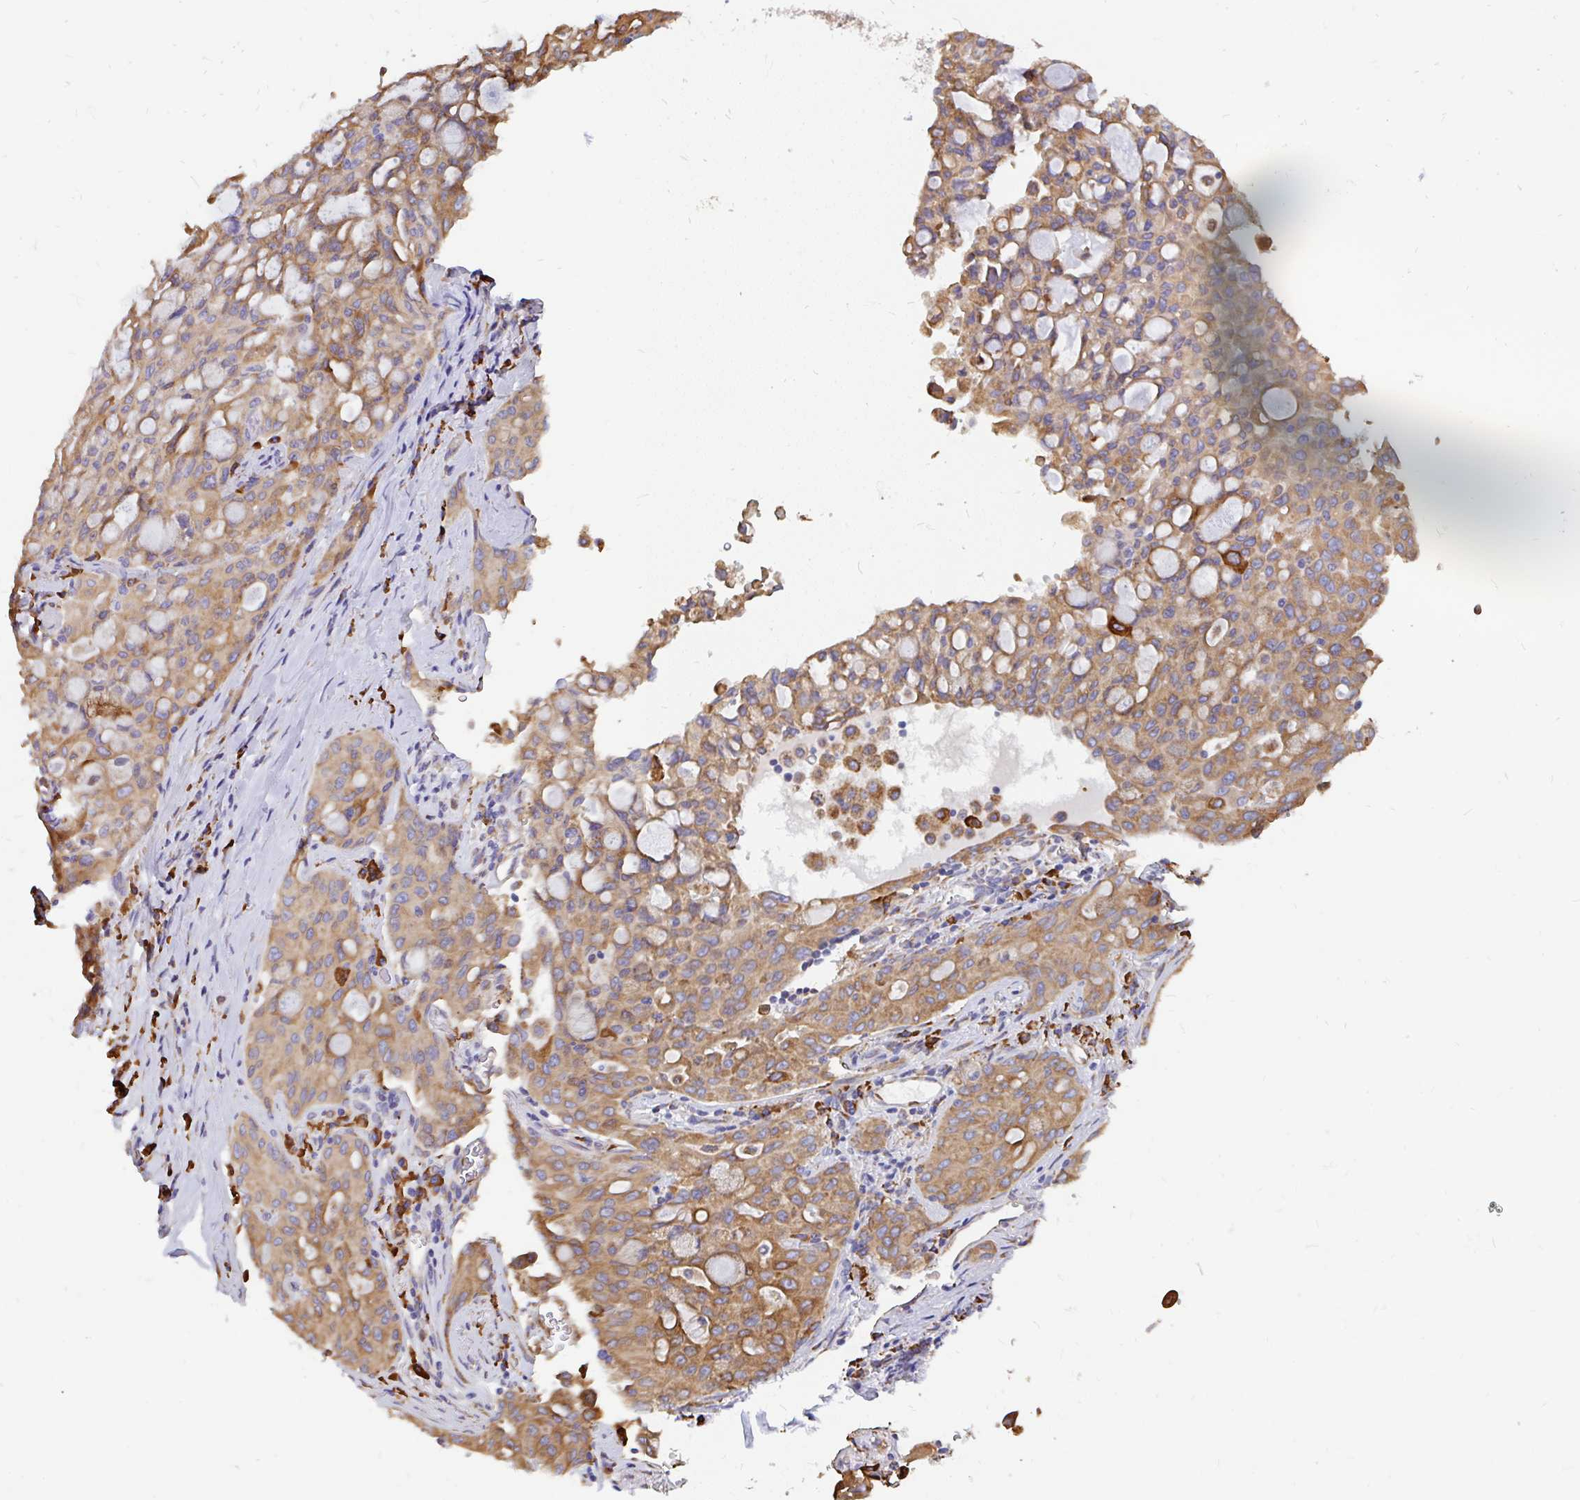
{"staining": {"intensity": "moderate", "quantity": ">75%", "location": "cytoplasmic/membranous"}, "tissue": "lung cancer", "cell_type": "Tumor cells", "image_type": "cancer", "snomed": [{"axis": "morphology", "description": "Adenocarcinoma, NOS"}, {"axis": "topography", "description": "Lung"}], "caption": "Tumor cells show moderate cytoplasmic/membranous expression in approximately >75% of cells in lung cancer (adenocarcinoma). (DAB (3,3'-diaminobenzidine) IHC, brown staining for protein, blue staining for nuclei).", "gene": "EML5", "patient": {"sex": "female", "age": 44}}